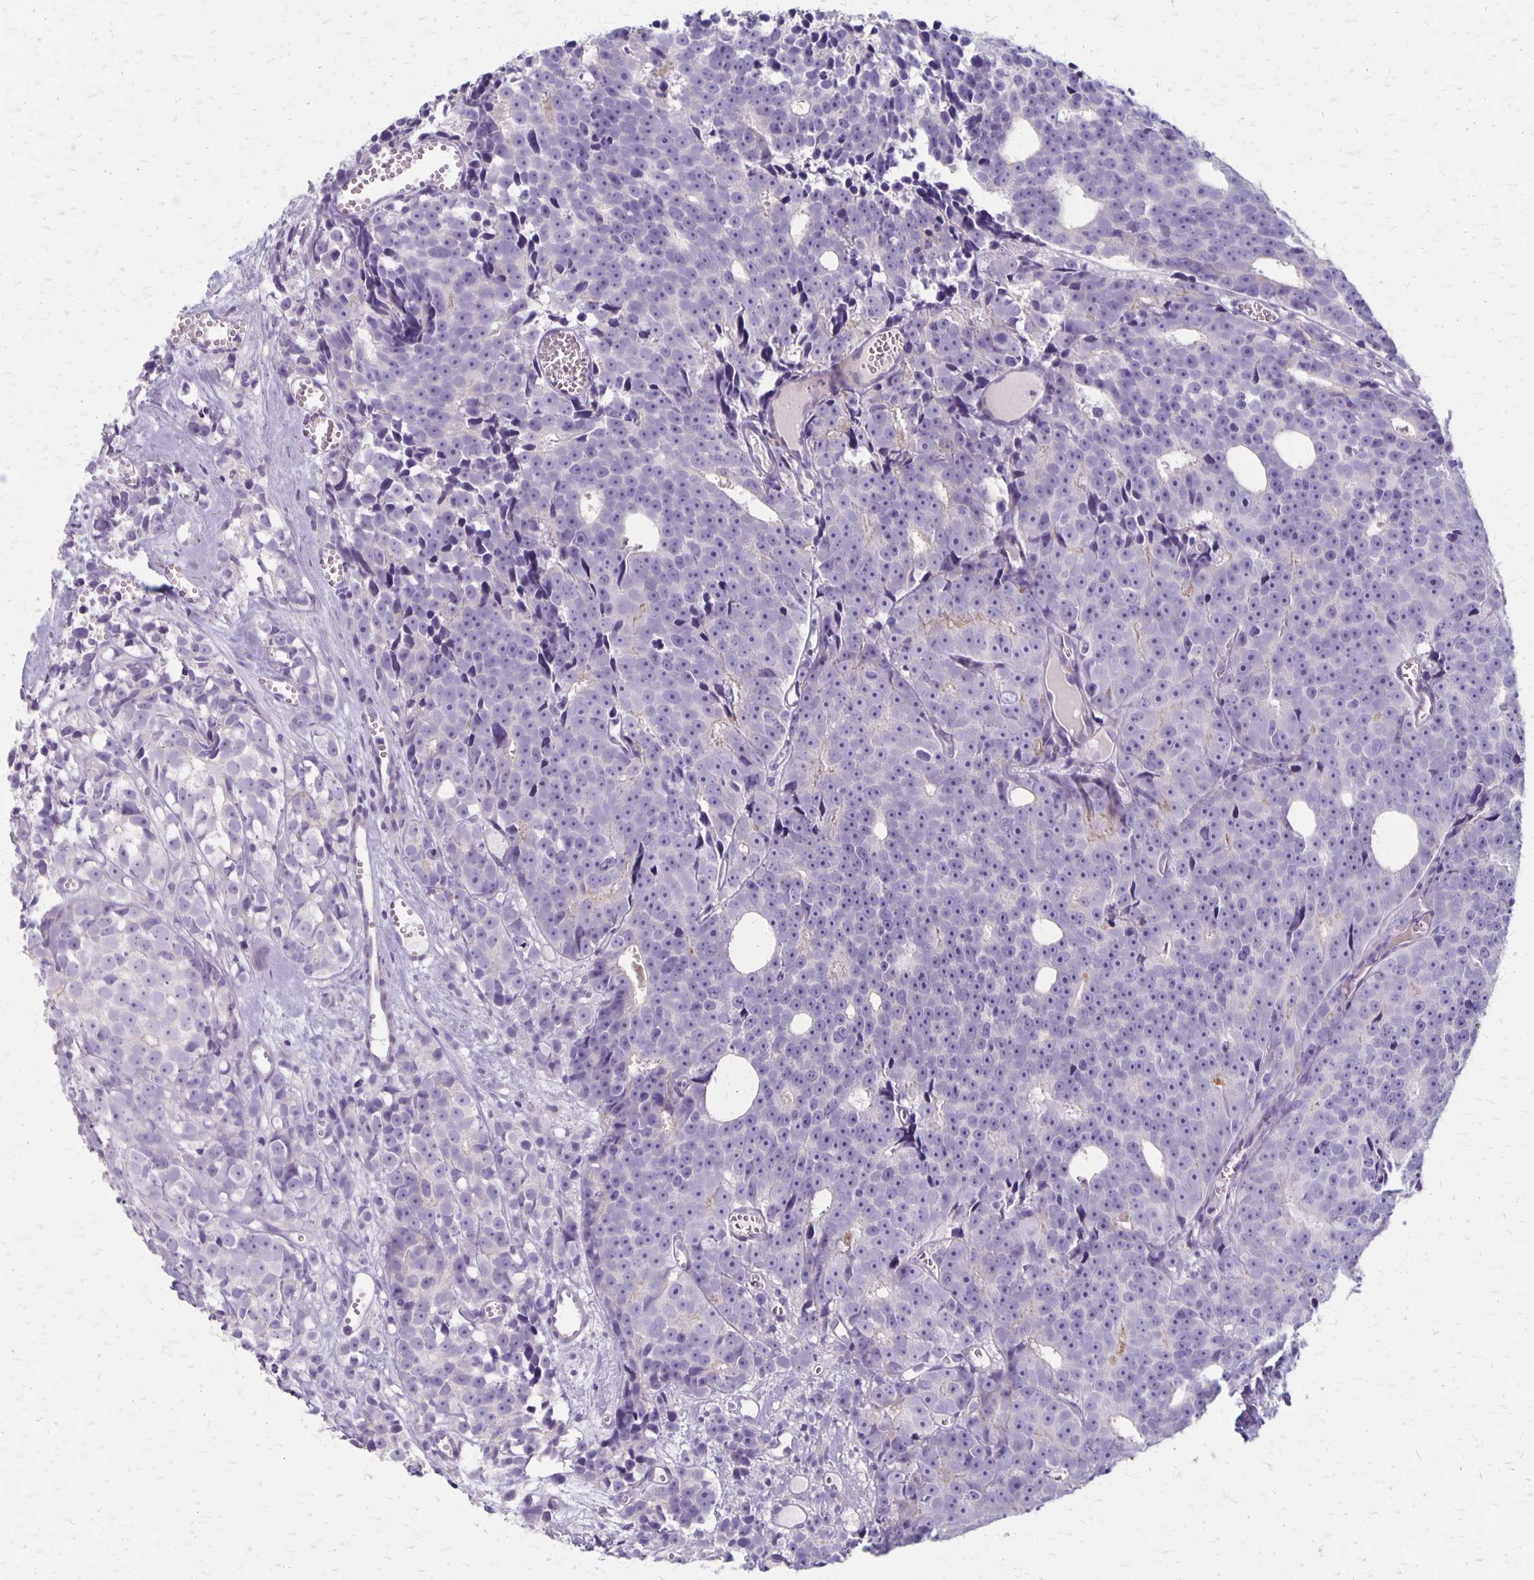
{"staining": {"intensity": "negative", "quantity": "none", "location": "none"}, "tissue": "prostate cancer", "cell_type": "Tumor cells", "image_type": "cancer", "snomed": [{"axis": "morphology", "description": "Adenocarcinoma, High grade"}, {"axis": "topography", "description": "Prostate"}], "caption": "Prostate high-grade adenocarcinoma was stained to show a protein in brown. There is no significant staining in tumor cells.", "gene": "HOMER1", "patient": {"sex": "male", "age": 77}}